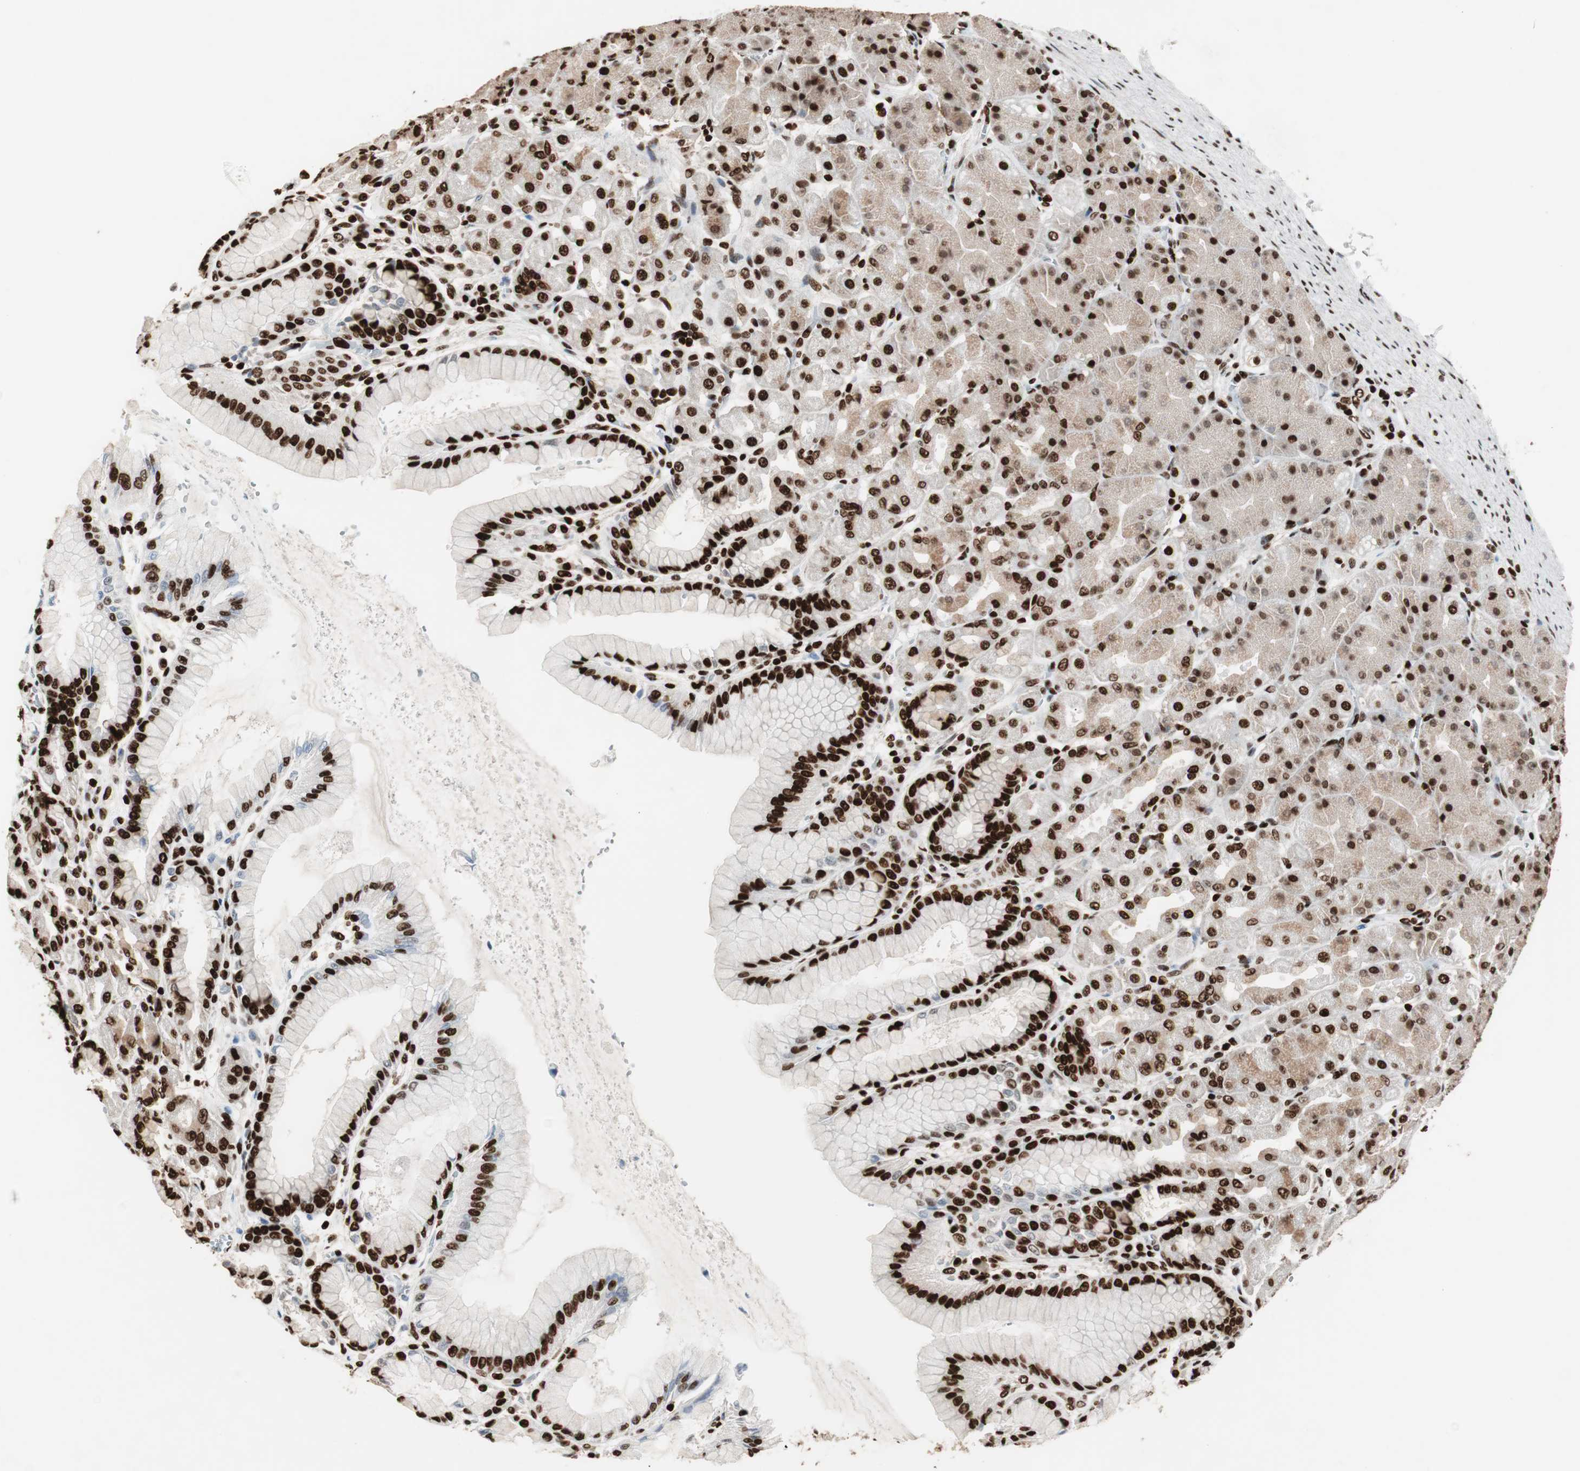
{"staining": {"intensity": "strong", "quantity": ">75%", "location": "cytoplasmic/membranous,nuclear"}, "tissue": "stomach", "cell_type": "Glandular cells", "image_type": "normal", "snomed": [{"axis": "morphology", "description": "Normal tissue, NOS"}, {"axis": "topography", "description": "Stomach, upper"}], "caption": "Protein staining of unremarkable stomach shows strong cytoplasmic/membranous,nuclear expression in approximately >75% of glandular cells.", "gene": "MTA2", "patient": {"sex": "female", "age": 56}}